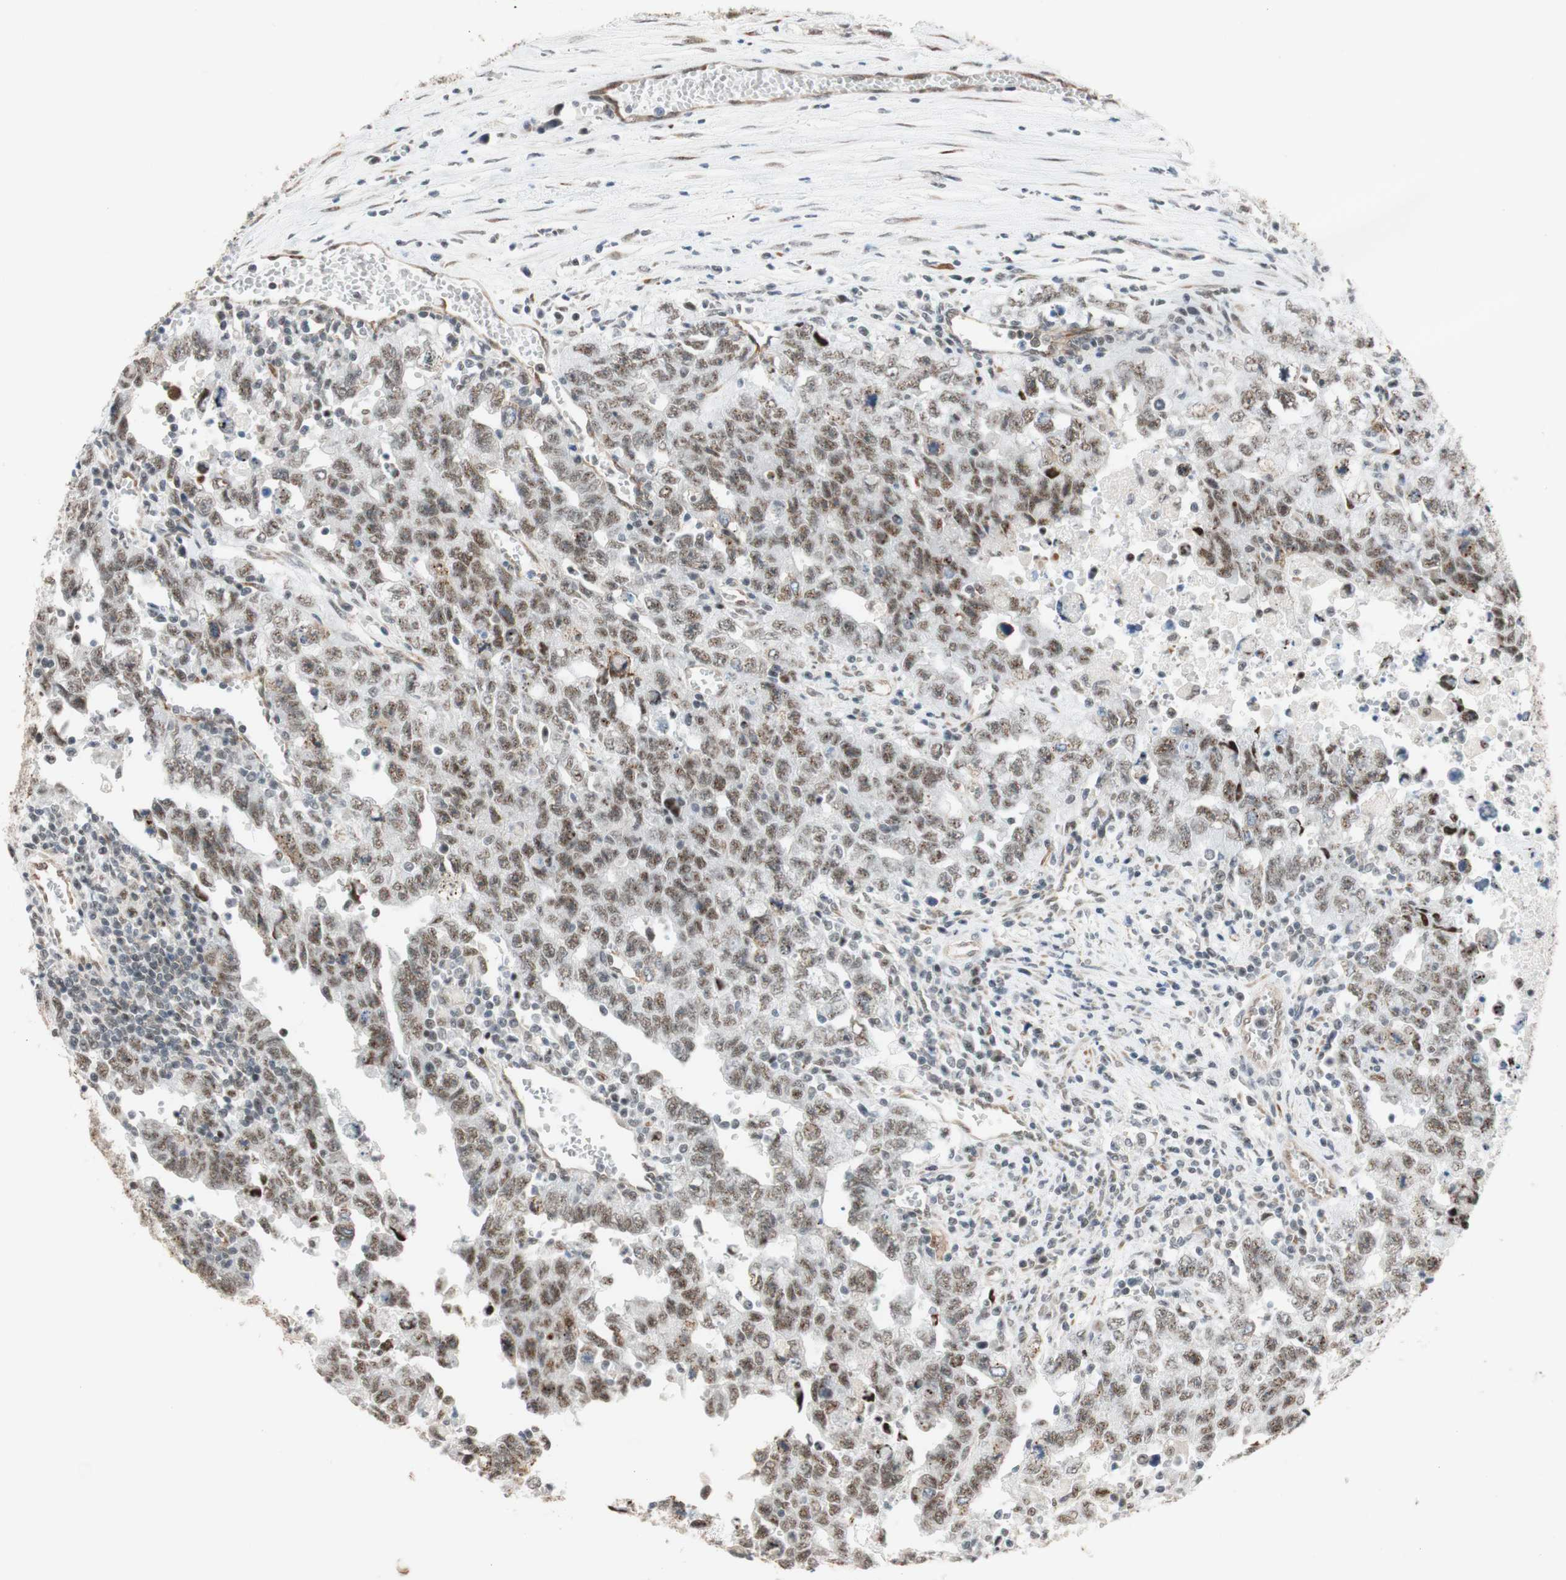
{"staining": {"intensity": "moderate", "quantity": ">75%", "location": "nuclear"}, "tissue": "testis cancer", "cell_type": "Tumor cells", "image_type": "cancer", "snomed": [{"axis": "morphology", "description": "Carcinoma, Embryonal, NOS"}, {"axis": "topography", "description": "Testis"}], "caption": "Immunohistochemical staining of testis embryonal carcinoma demonstrates medium levels of moderate nuclear staining in about >75% of tumor cells.", "gene": "SAP18", "patient": {"sex": "male", "age": 28}}